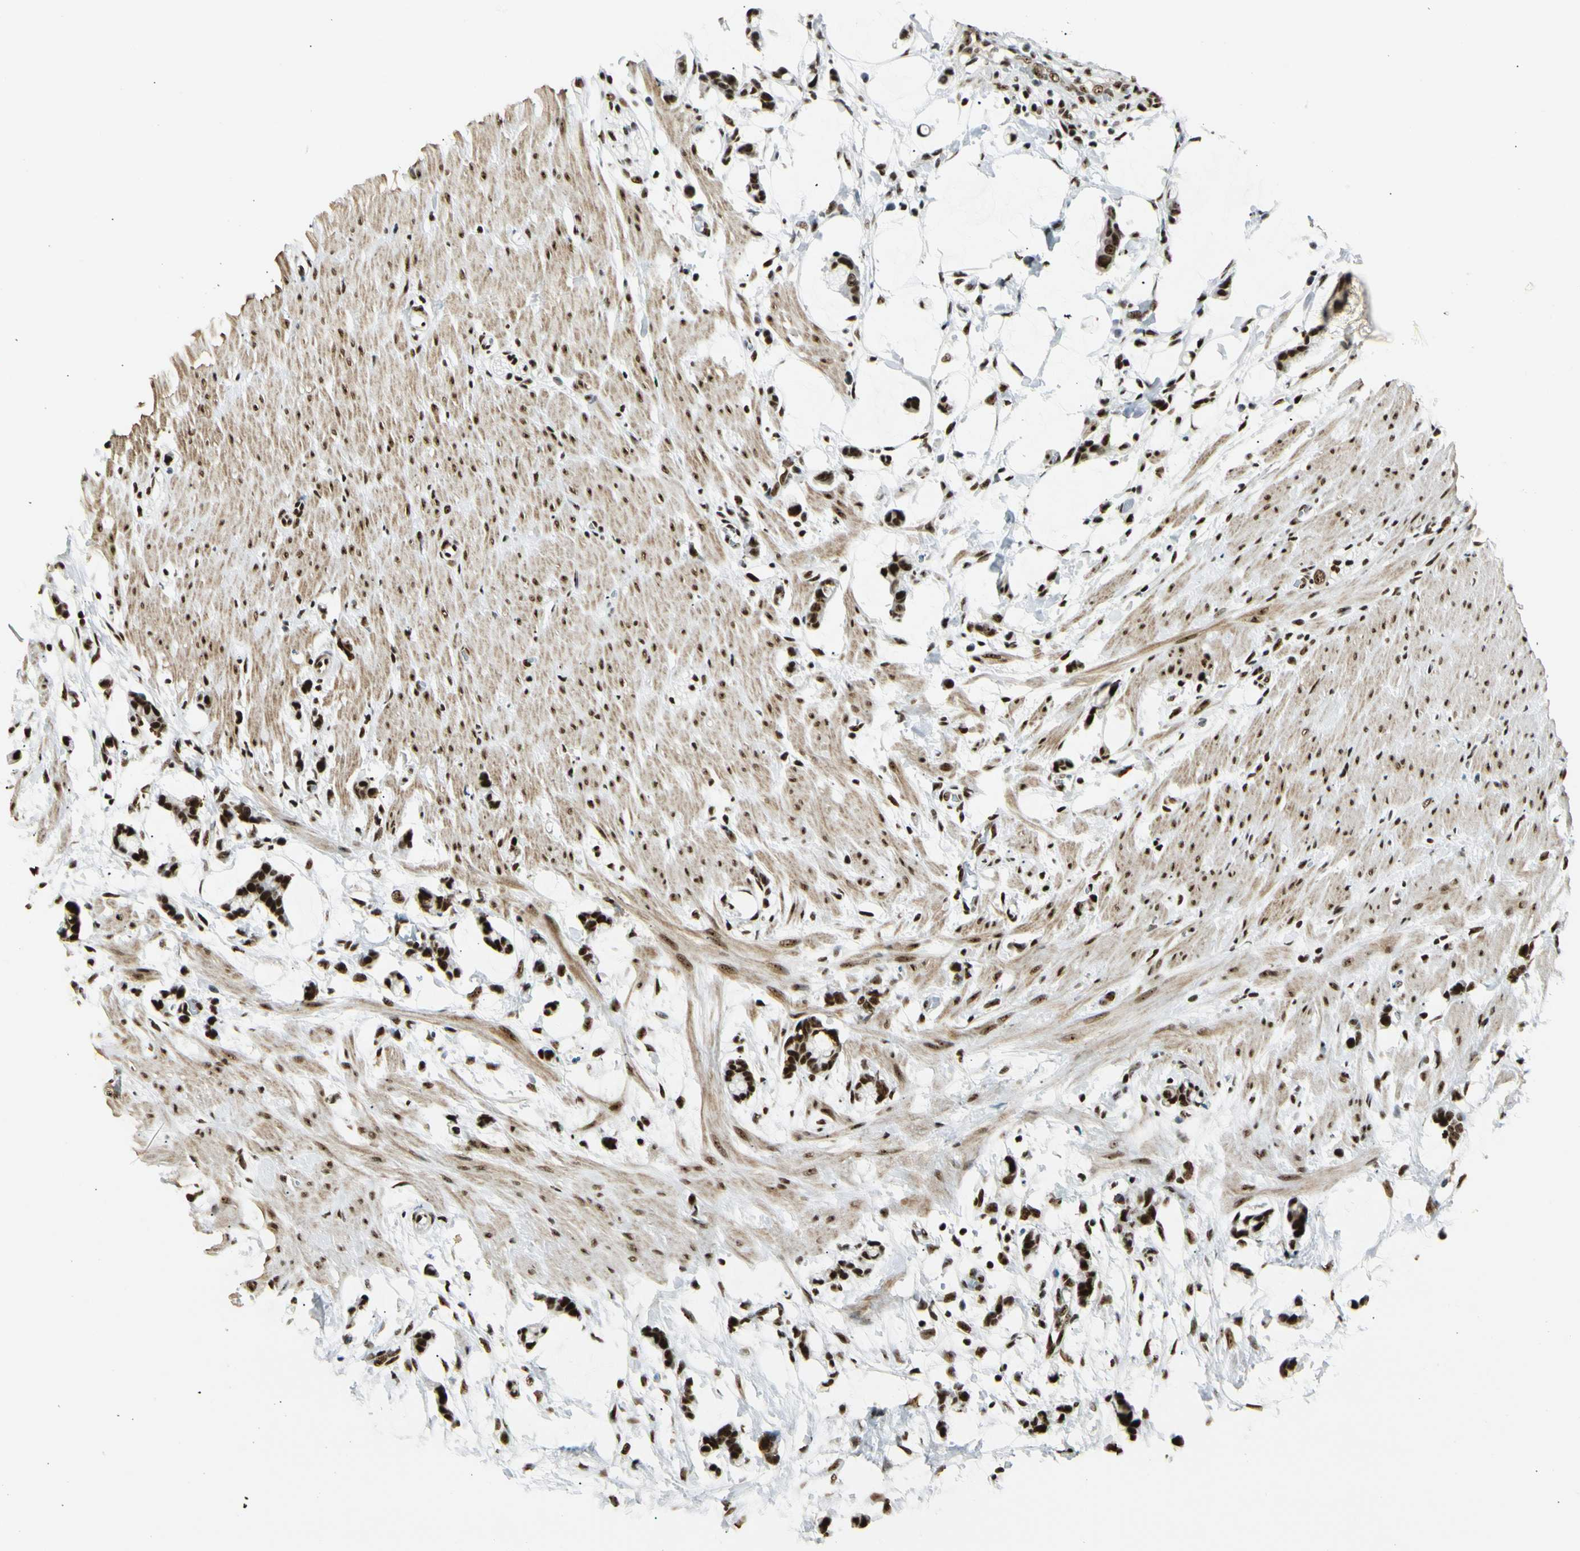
{"staining": {"intensity": "strong", "quantity": ">75%", "location": "nuclear"}, "tissue": "colorectal cancer", "cell_type": "Tumor cells", "image_type": "cancer", "snomed": [{"axis": "morphology", "description": "Adenocarcinoma, NOS"}, {"axis": "topography", "description": "Colon"}], "caption": "A photomicrograph of colorectal adenocarcinoma stained for a protein reveals strong nuclear brown staining in tumor cells.", "gene": "UBTF", "patient": {"sex": "male", "age": 14}}